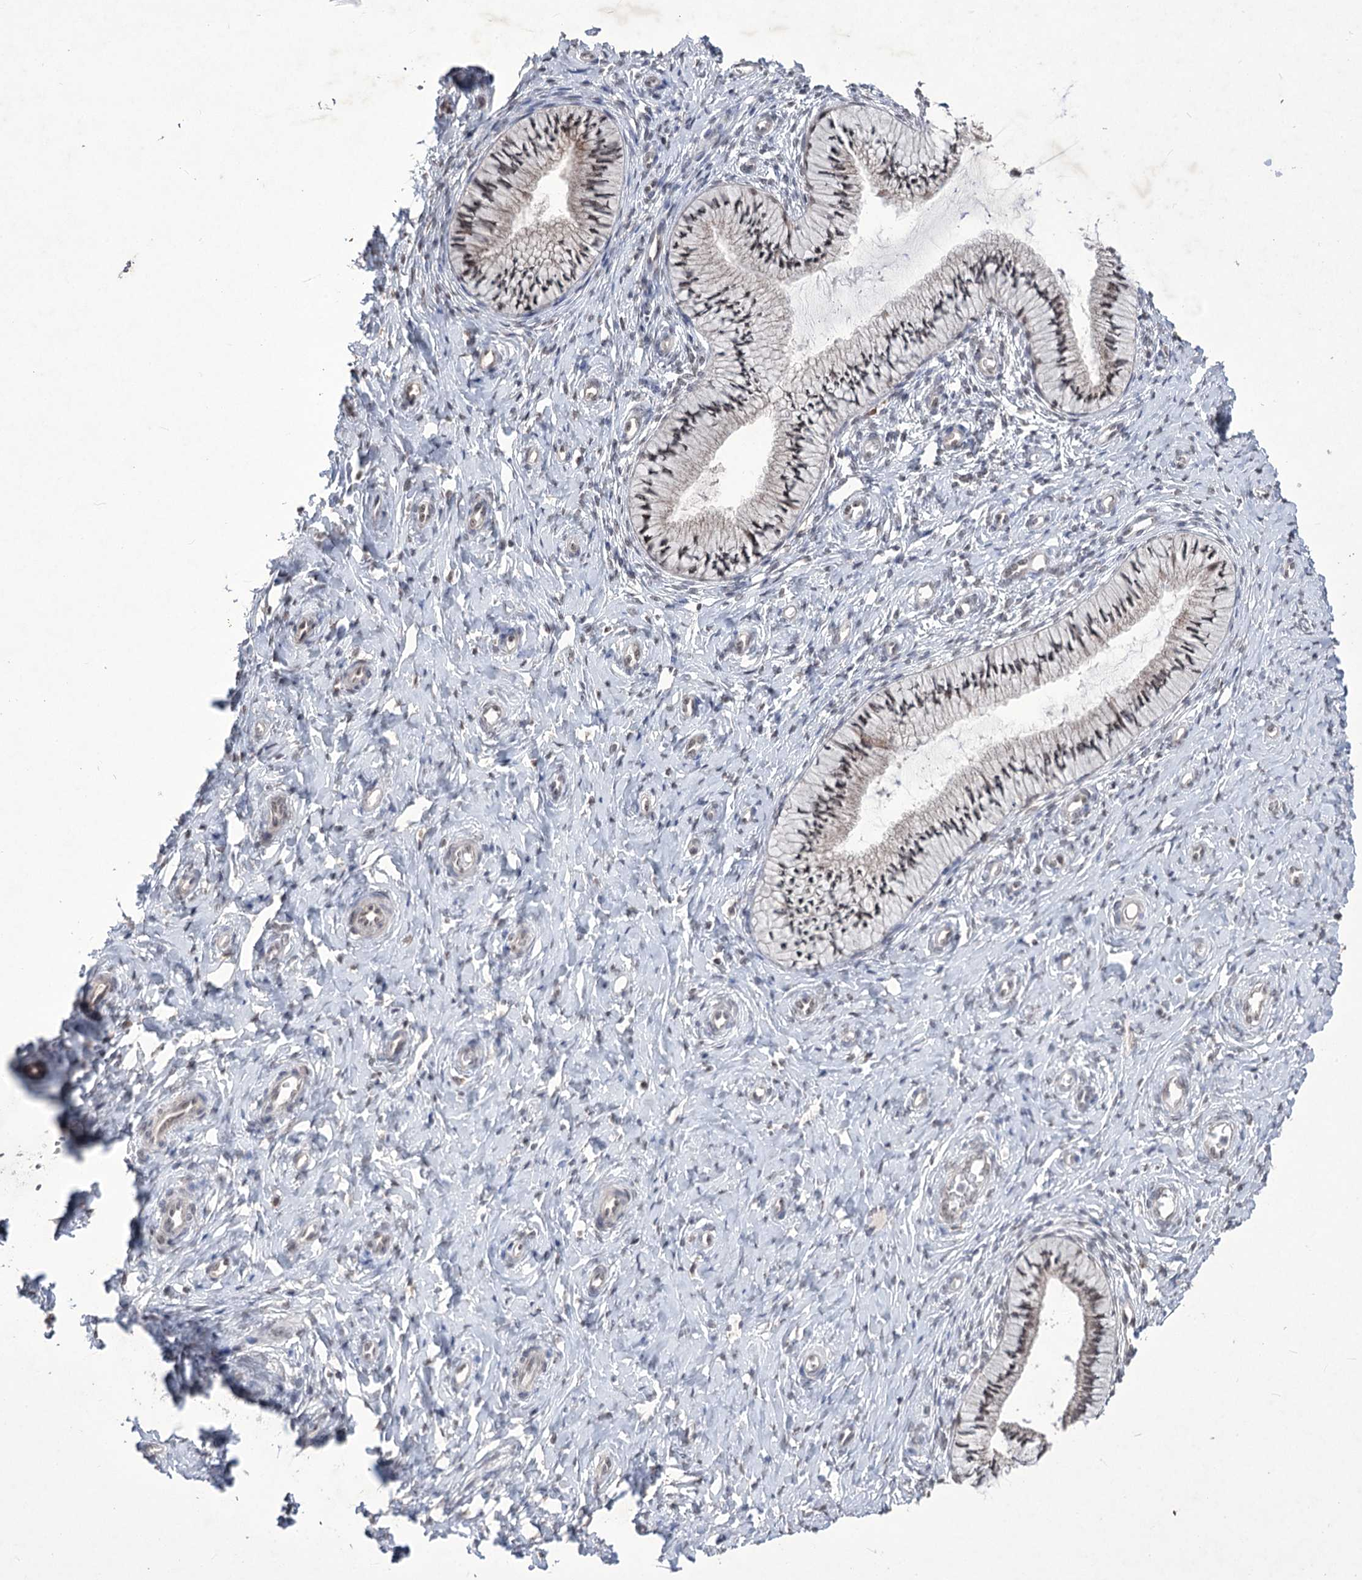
{"staining": {"intensity": "moderate", "quantity": "25%-75%", "location": "nuclear"}, "tissue": "cervix", "cell_type": "Glandular cells", "image_type": "normal", "snomed": [{"axis": "morphology", "description": "Normal tissue, NOS"}, {"axis": "topography", "description": "Cervix"}], "caption": "Immunohistochemistry of normal human cervix shows medium levels of moderate nuclear staining in about 25%-75% of glandular cells.", "gene": "VGLL4", "patient": {"sex": "female", "age": 36}}